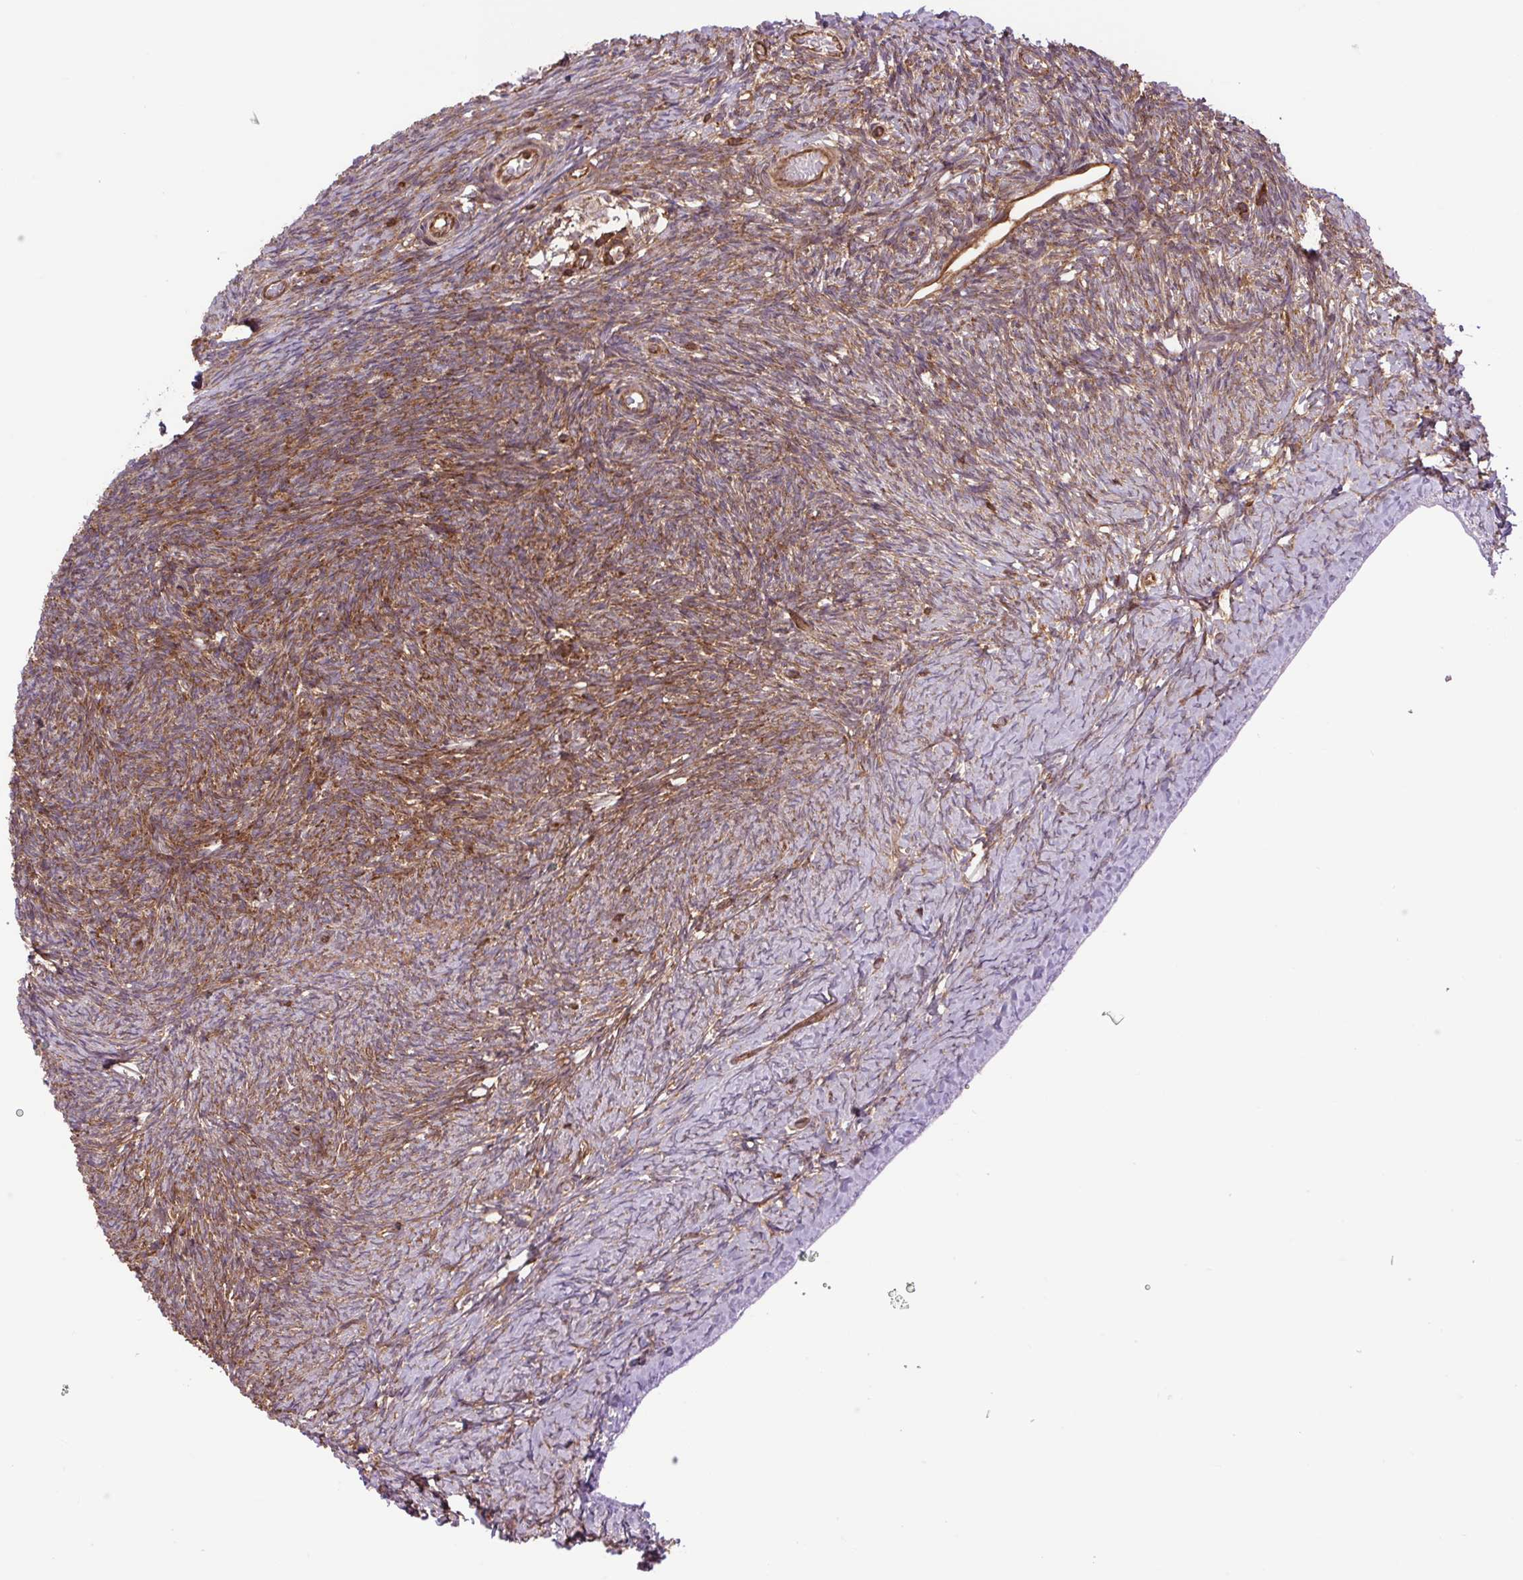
{"staining": {"intensity": "strong", "quantity": ">75%", "location": "cytoplasmic/membranous"}, "tissue": "ovary", "cell_type": "Follicle cells", "image_type": "normal", "snomed": [{"axis": "morphology", "description": "Normal tissue, NOS"}, {"axis": "topography", "description": "Ovary"}], "caption": "IHC photomicrograph of normal ovary stained for a protein (brown), which displays high levels of strong cytoplasmic/membranous staining in about >75% of follicle cells.", "gene": "PLCG1", "patient": {"sex": "female", "age": 39}}